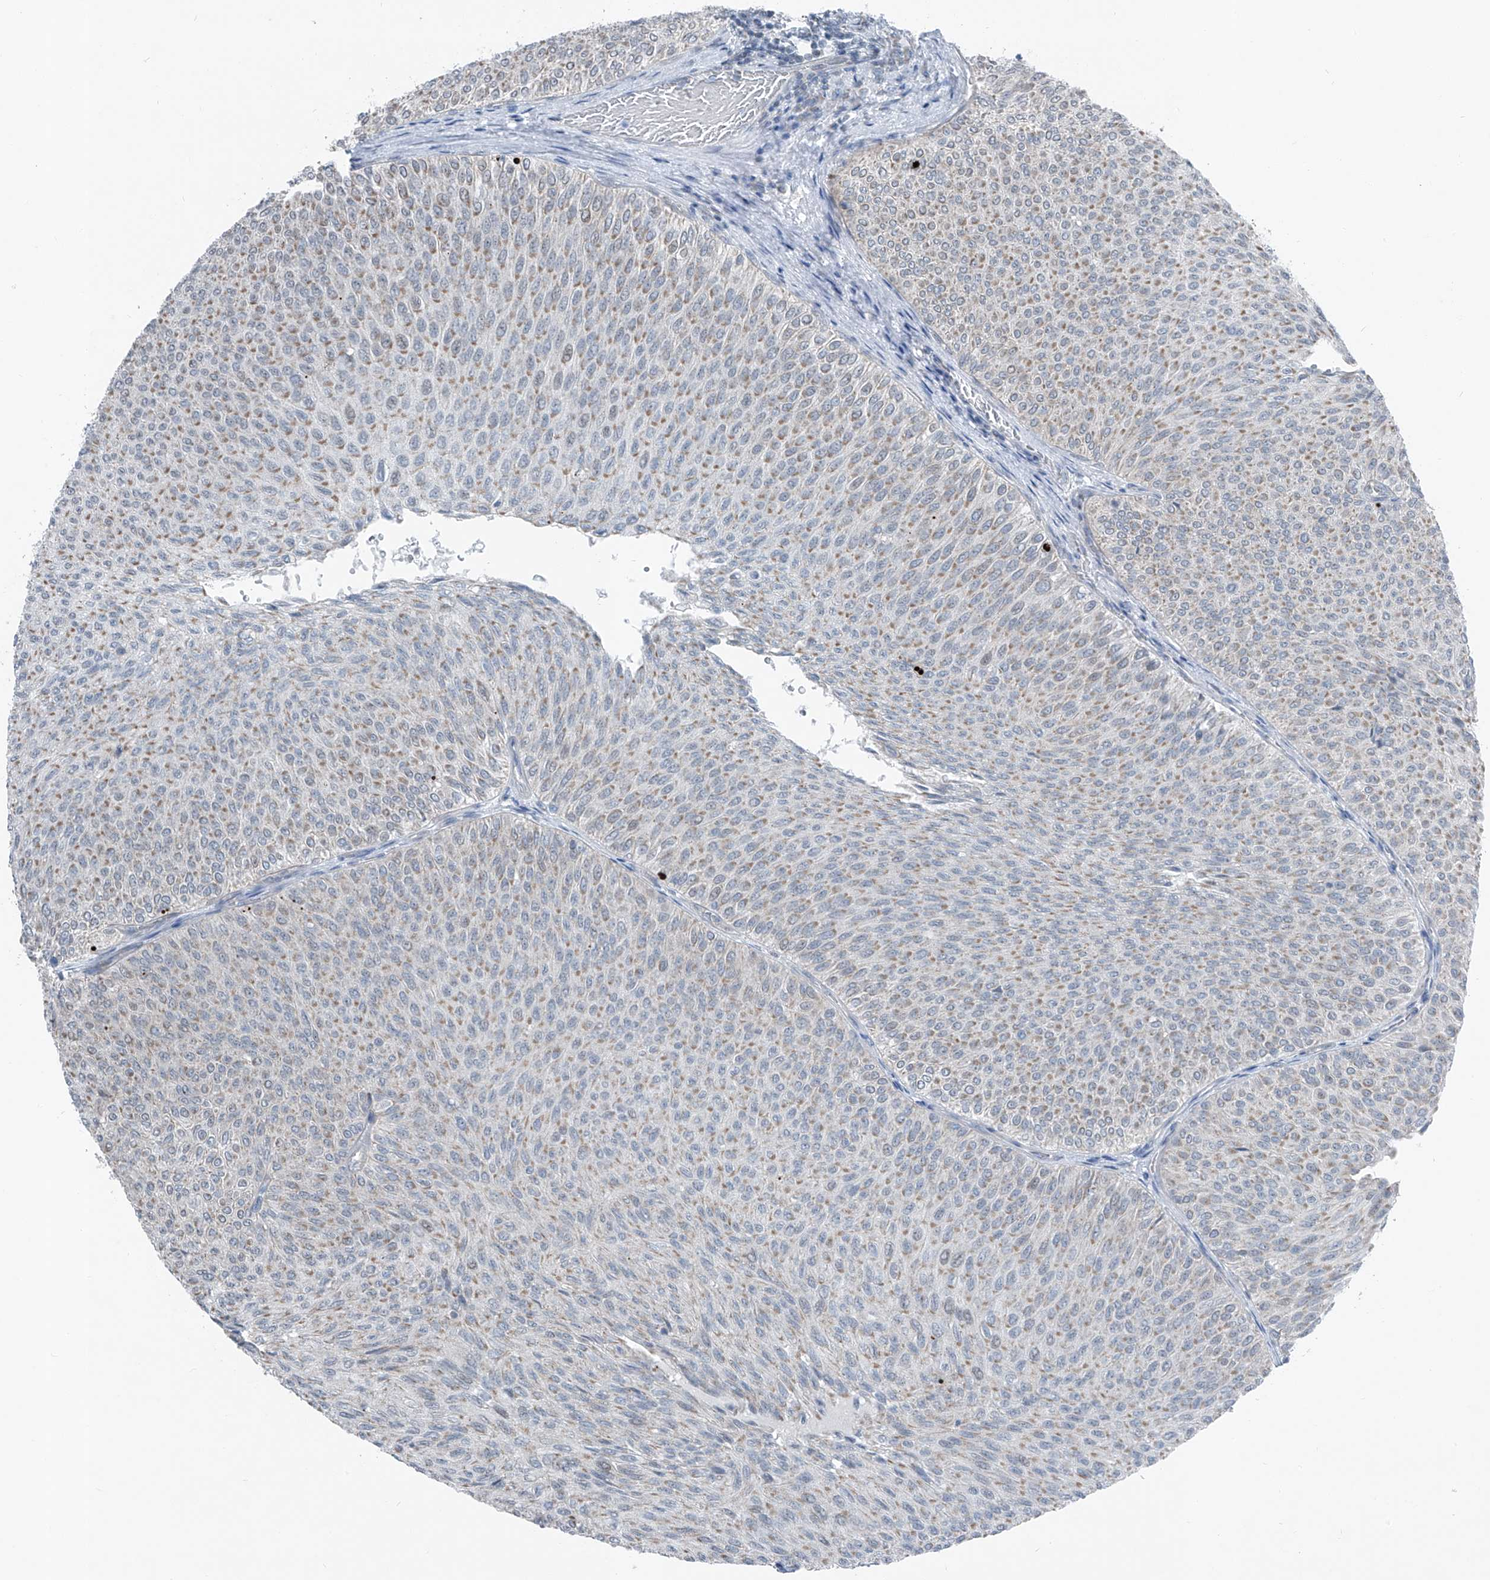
{"staining": {"intensity": "weak", "quantity": ">75%", "location": "cytoplasmic/membranous"}, "tissue": "urothelial cancer", "cell_type": "Tumor cells", "image_type": "cancer", "snomed": [{"axis": "morphology", "description": "Urothelial carcinoma, Low grade"}, {"axis": "topography", "description": "Urinary bladder"}], "caption": "Protein expression analysis of human urothelial cancer reveals weak cytoplasmic/membranous positivity in about >75% of tumor cells.", "gene": "DYRK1B", "patient": {"sex": "male", "age": 78}}